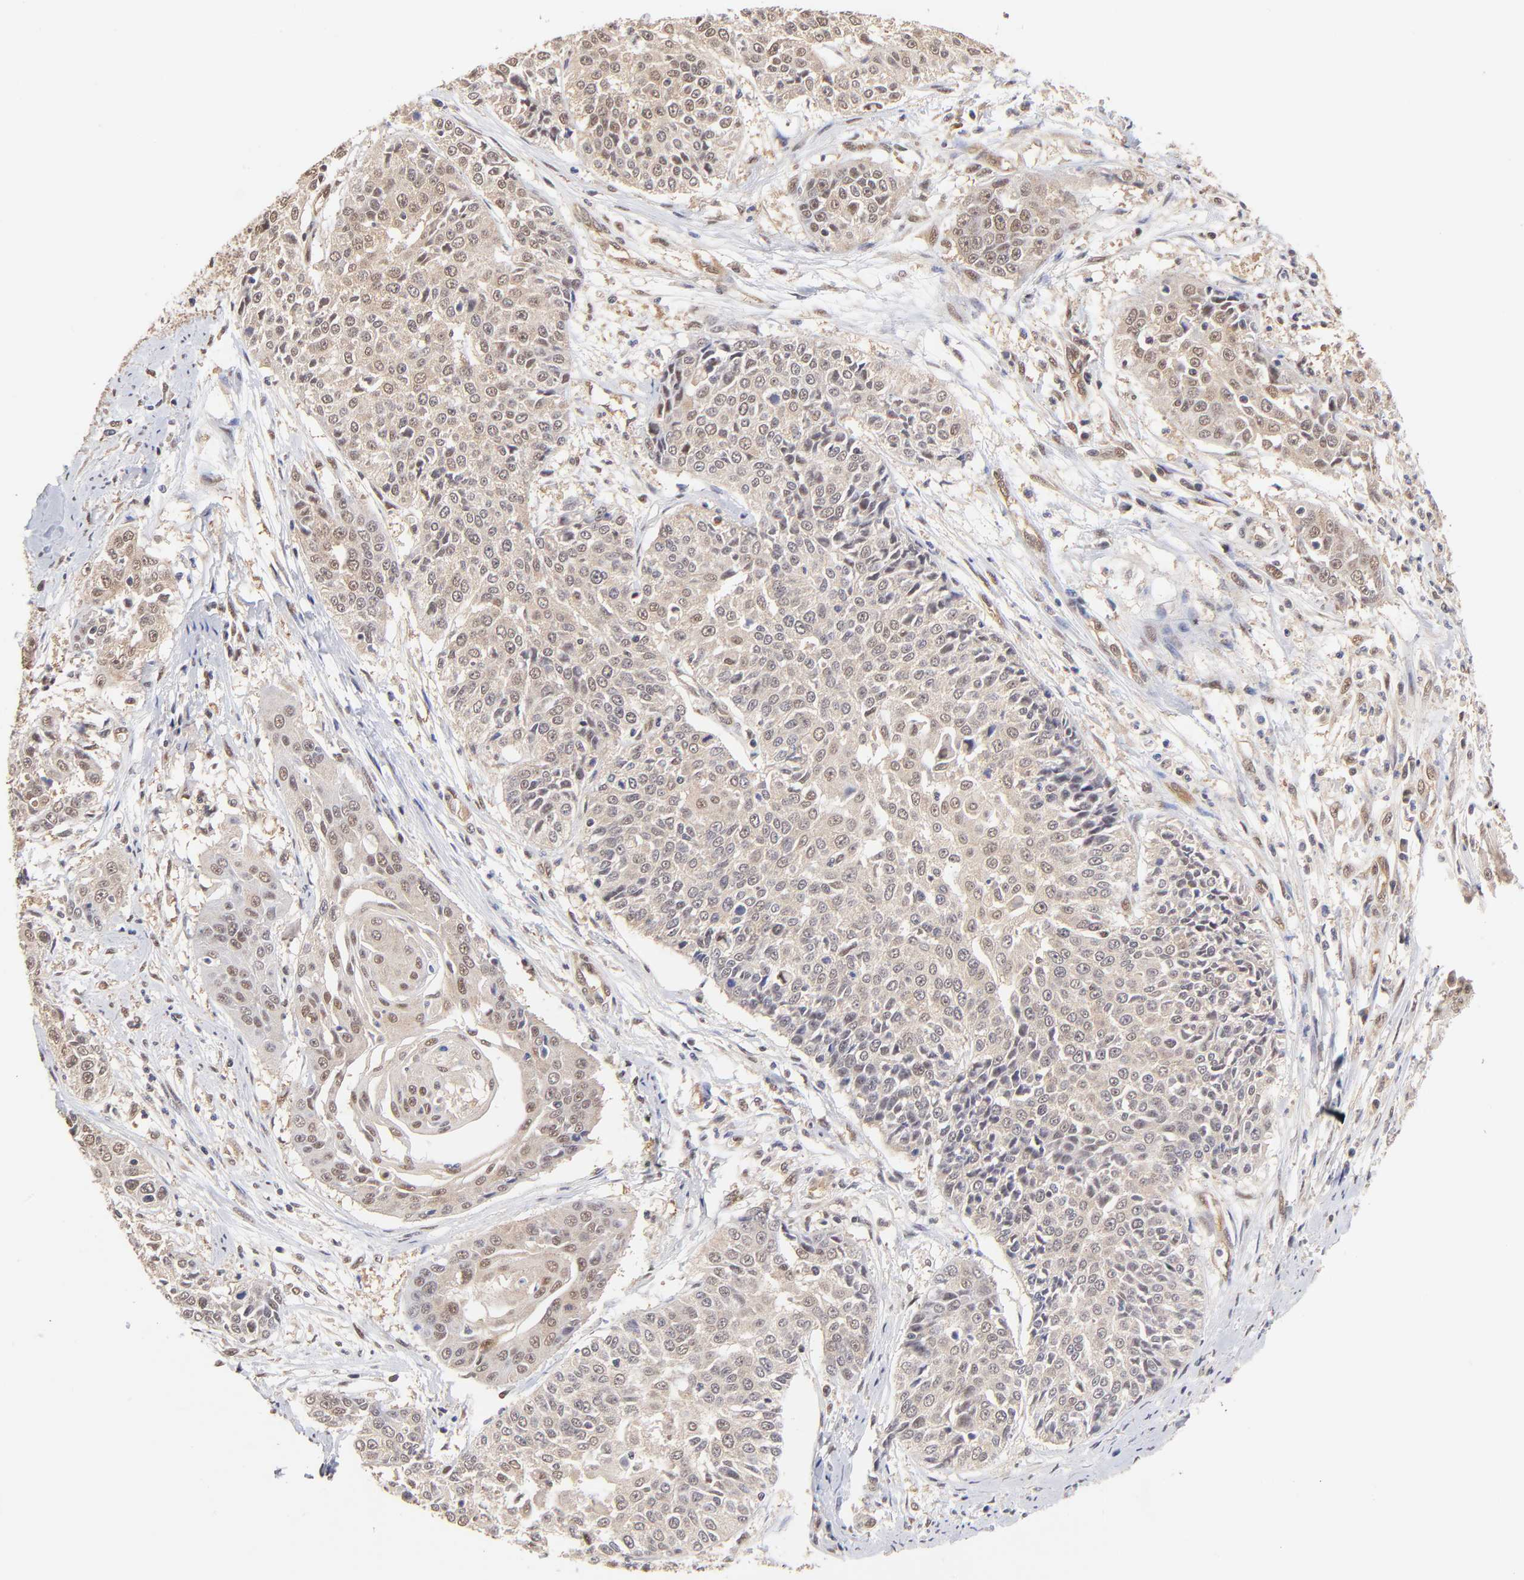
{"staining": {"intensity": "weak", "quantity": "<25%", "location": "cytoplasmic/membranous,nuclear"}, "tissue": "cervical cancer", "cell_type": "Tumor cells", "image_type": "cancer", "snomed": [{"axis": "morphology", "description": "Squamous cell carcinoma, NOS"}, {"axis": "topography", "description": "Cervix"}], "caption": "This is an IHC image of cervical cancer (squamous cell carcinoma). There is no staining in tumor cells.", "gene": "PSMC4", "patient": {"sex": "female", "age": 64}}